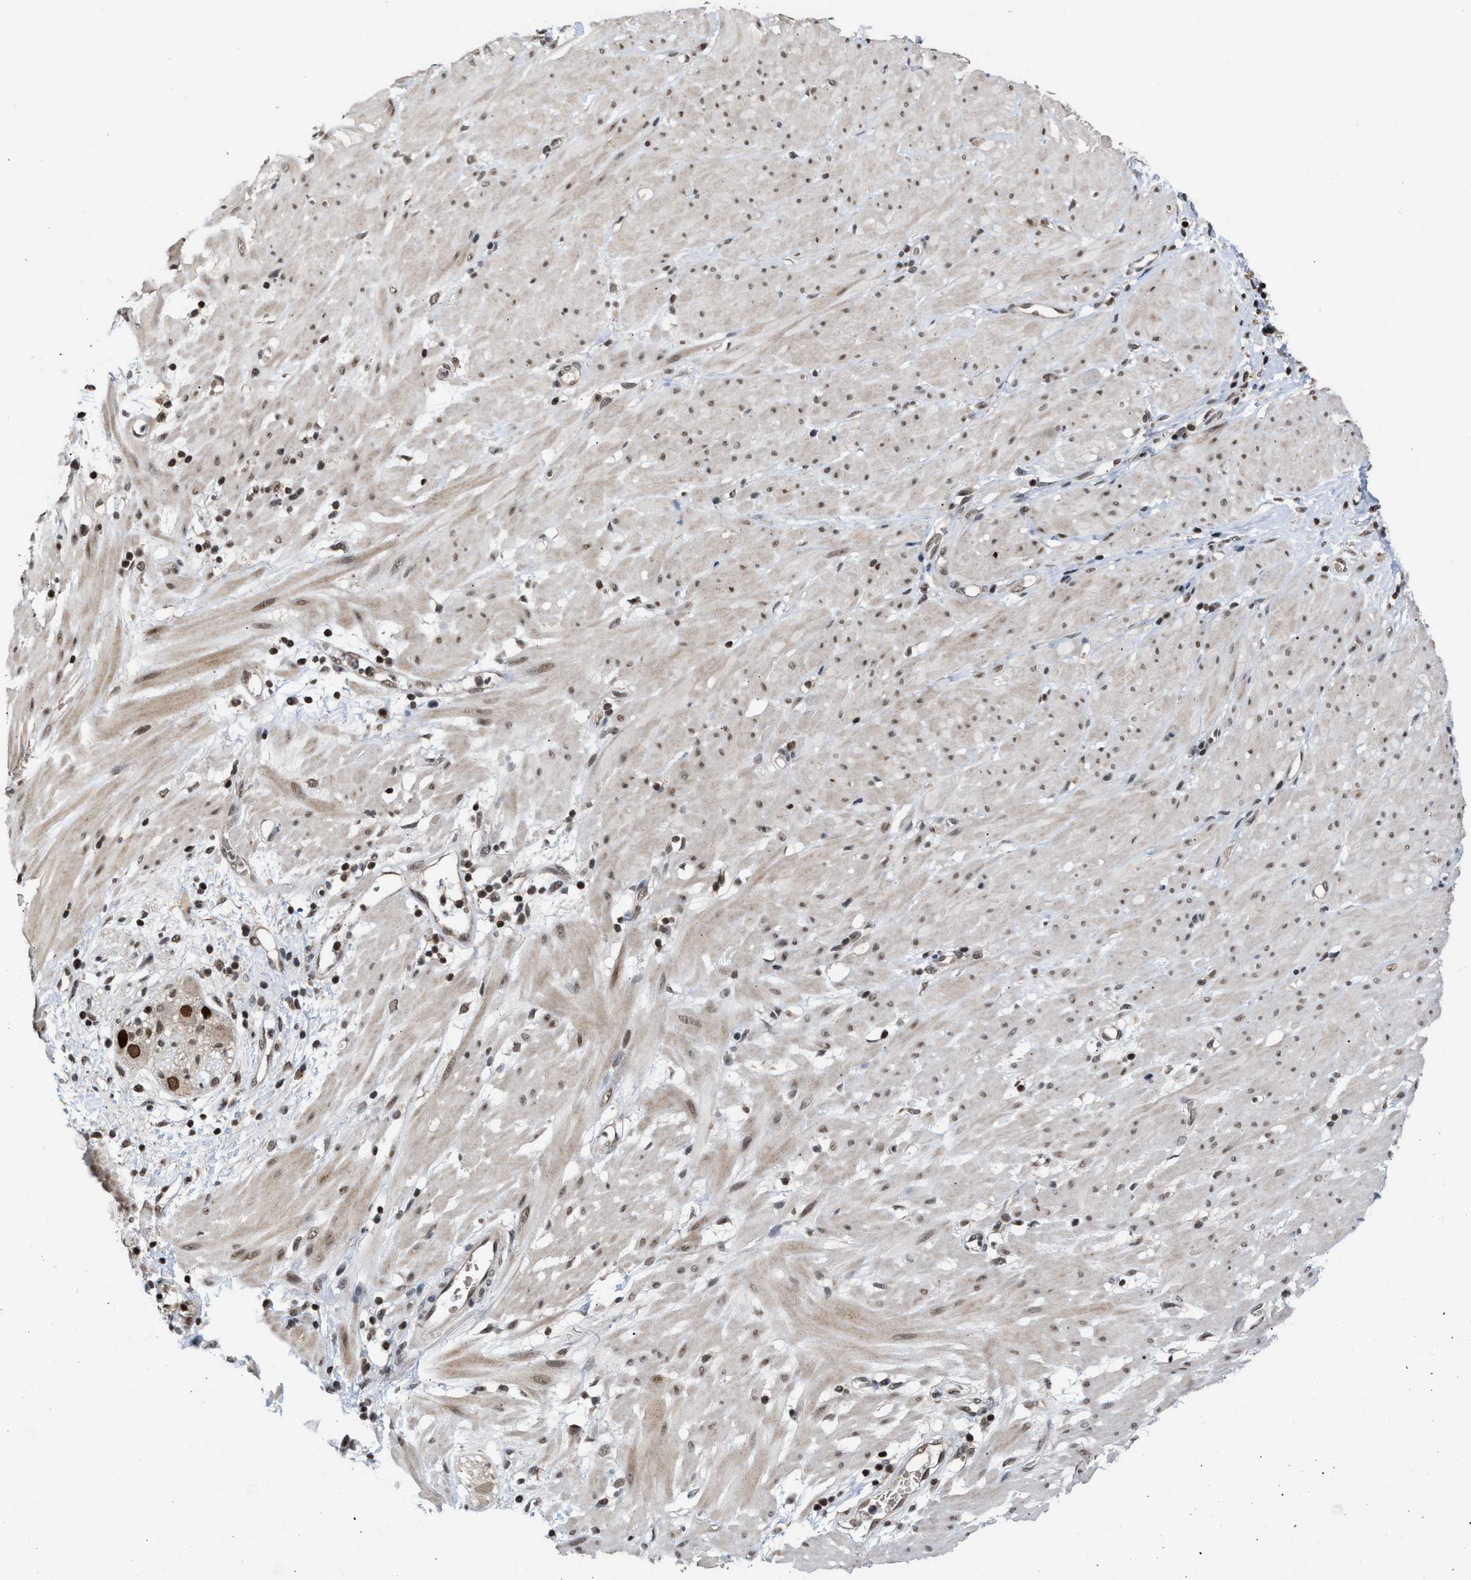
{"staining": {"intensity": "moderate", "quantity": ">75%", "location": "nuclear"}, "tissue": "stomach cancer", "cell_type": "Tumor cells", "image_type": "cancer", "snomed": [{"axis": "morphology", "description": "Adenocarcinoma, NOS"}, {"axis": "topography", "description": "Stomach"}, {"axis": "topography", "description": "Stomach, lower"}], "caption": "Immunohistochemistry (IHC) of stomach adenocarcinoma demonstrates medium levels of moderate nuclear staining in approximately >75% of tumor cells.", "gene": "C9orf78", "patient": {"sex": "female", "age": 48}}